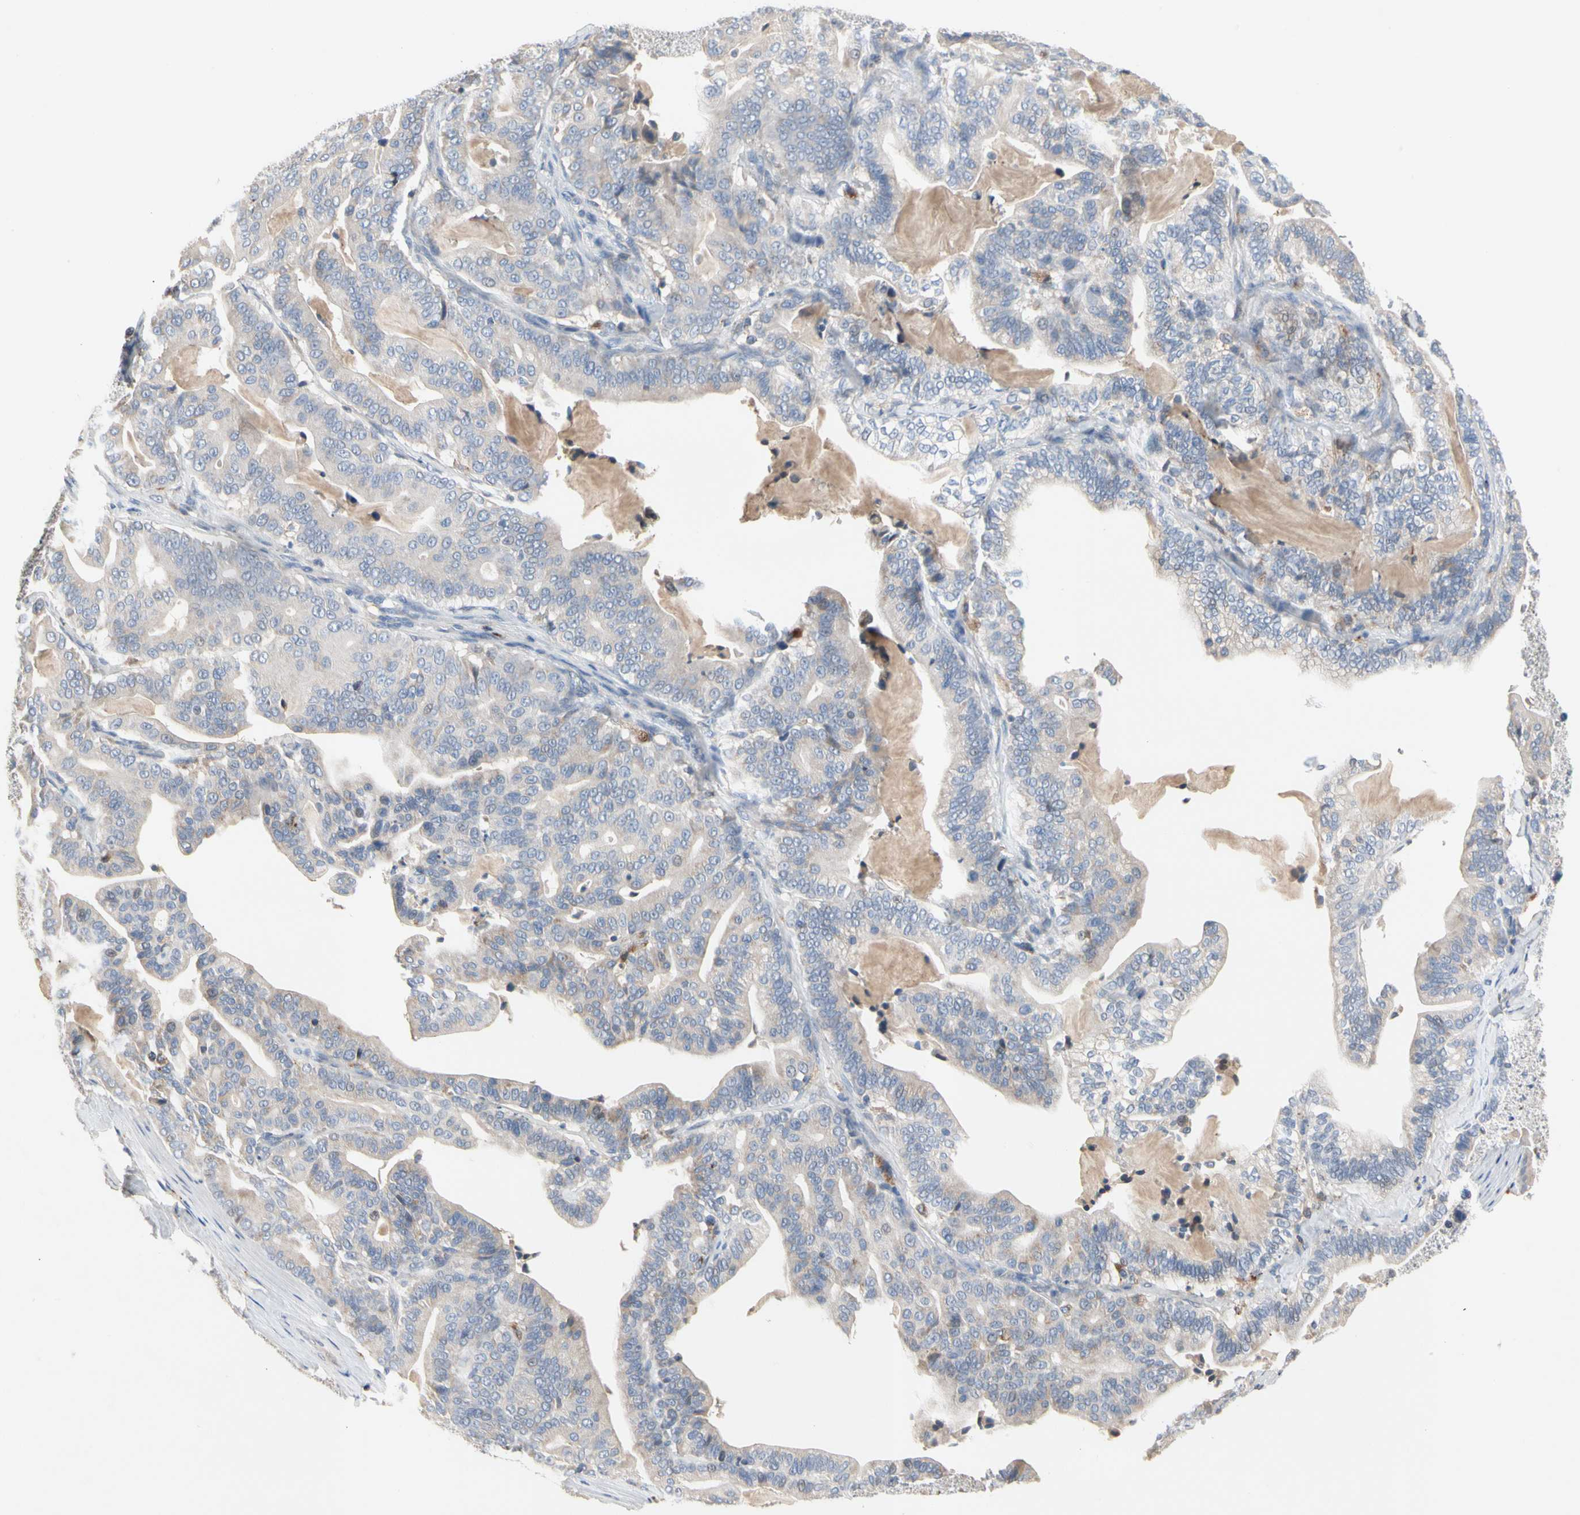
{"staining": {"intensity": "weak", "quantity": "<25%", "location": "cytoplasmic/membranous"}, "tissue": "pancreatic cancer", "cell_type": "Tumor cells", "image_type": "cancer", "snomed": [{"axis": "morphology", "description": "Adenocarcinoma, NOS"}, {"axis": "topography", "description": "Pancreas"}], "caption": "An immunohistochemistry image of pancreatic adenocarcinoma is shown. There is no staining in tumor cells of pancreatic adenocarcinoma.", "gene": "ADA2", "patient": {"sex": "male", "age": 63}}